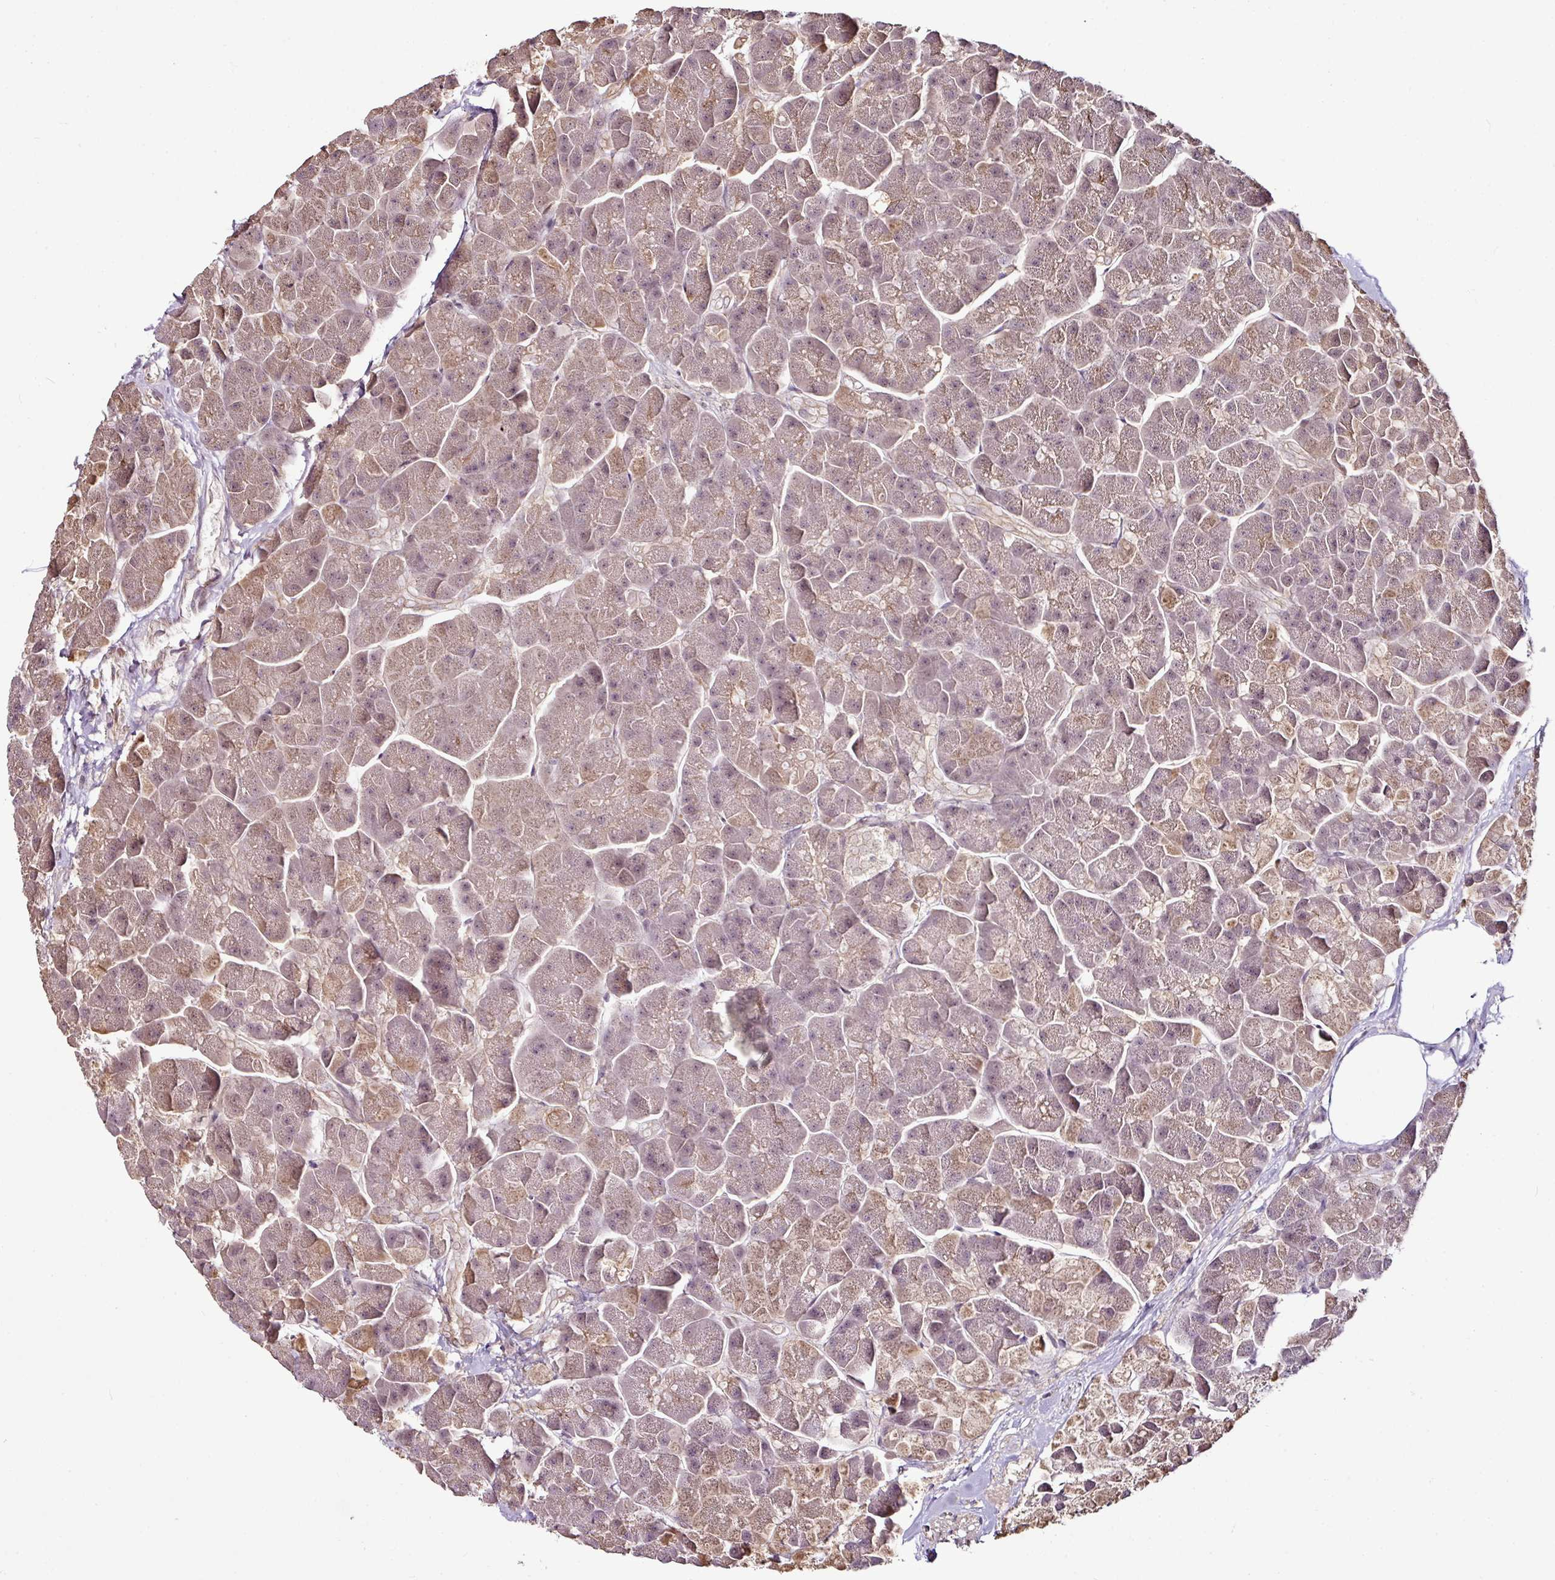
{"staining": {"intensity": "moderate", "quantity": "<25%", "location": "cytoplasmic/membranous"}, "tissue": "pancreas", "cell_type": "Exocrine glandular cells", "image_type": "normal", "snomed": [{"axis": "morphology", "description": "Normal tissue, NOS"}, {"axis": "topography", "description": "Pancreas"}, {"axis": "topography", "description": "Peripheral nerve tissue"}], "caption": "Moderate cytoplasmic/membranous positivity for a protein is present in approximately <25% of exocrine glandular cells of unremarkable pancreas using immunohistochemistry.", "gene": "DCAF13", "patient": {"sex": "male", "age": 54}}